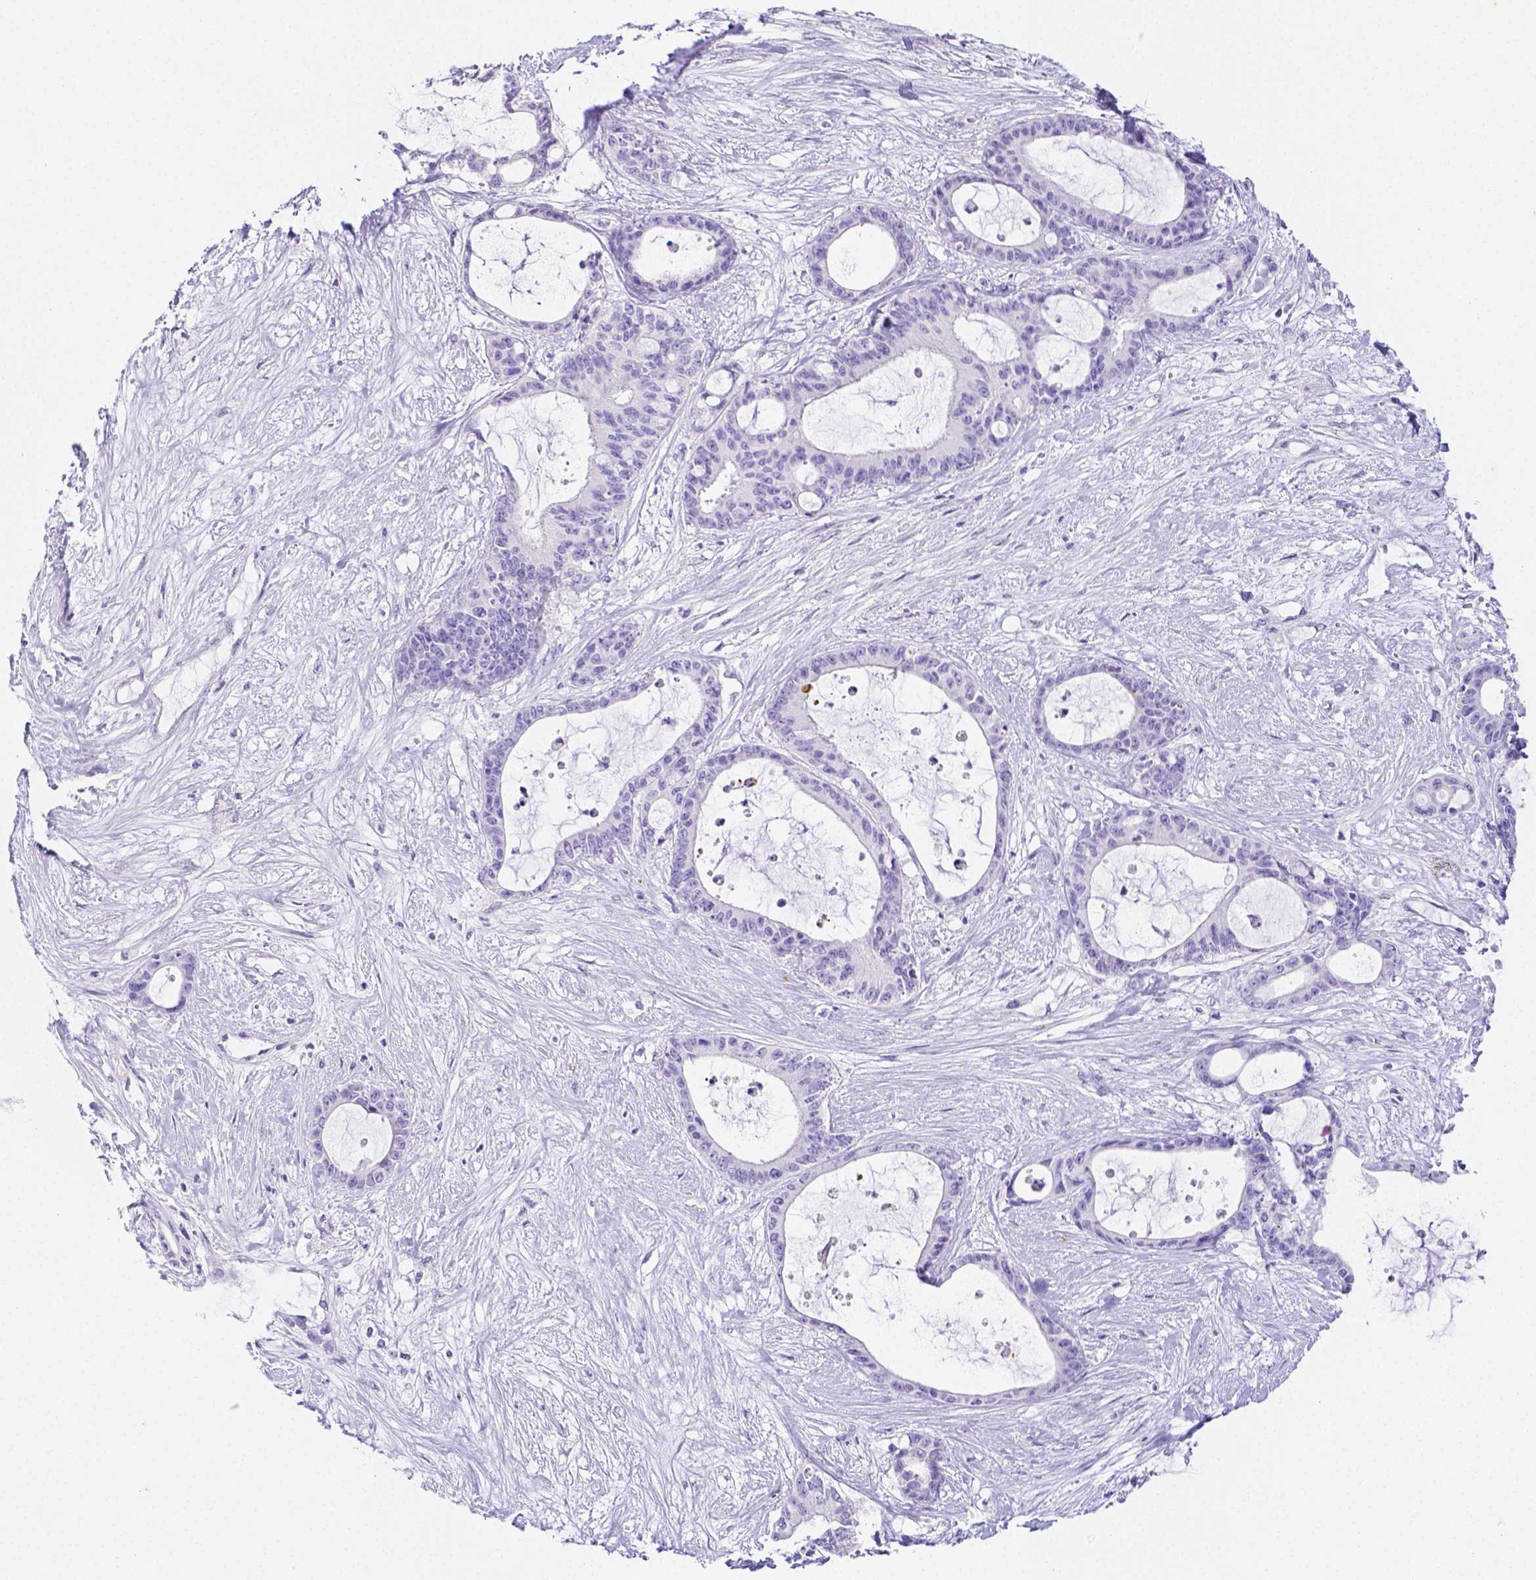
{"staining": {"intensity": "negative", "quantity": "none", "location": "none"}, "tissue": "liver cancer", "cell_type": "Tumor cells", "image_type": "cancer", "snomed": [{"axis": "morphology", "description": "Normal tissue, NOS"}, {"axis": "morphology", "description": "Cholangiocarcinoma"}, {"axis": "topography", "description": "Liver"}, {"axis": "topography", "description": "Peripheral nerve tissue"}], "caption": "Protein analysis of liver cancer (cholangiocarcinoma) exhibits no significant expression in tumor cells.", "gene": "ARHGAP36", "patient": {"sex": "female", "age": 73}}